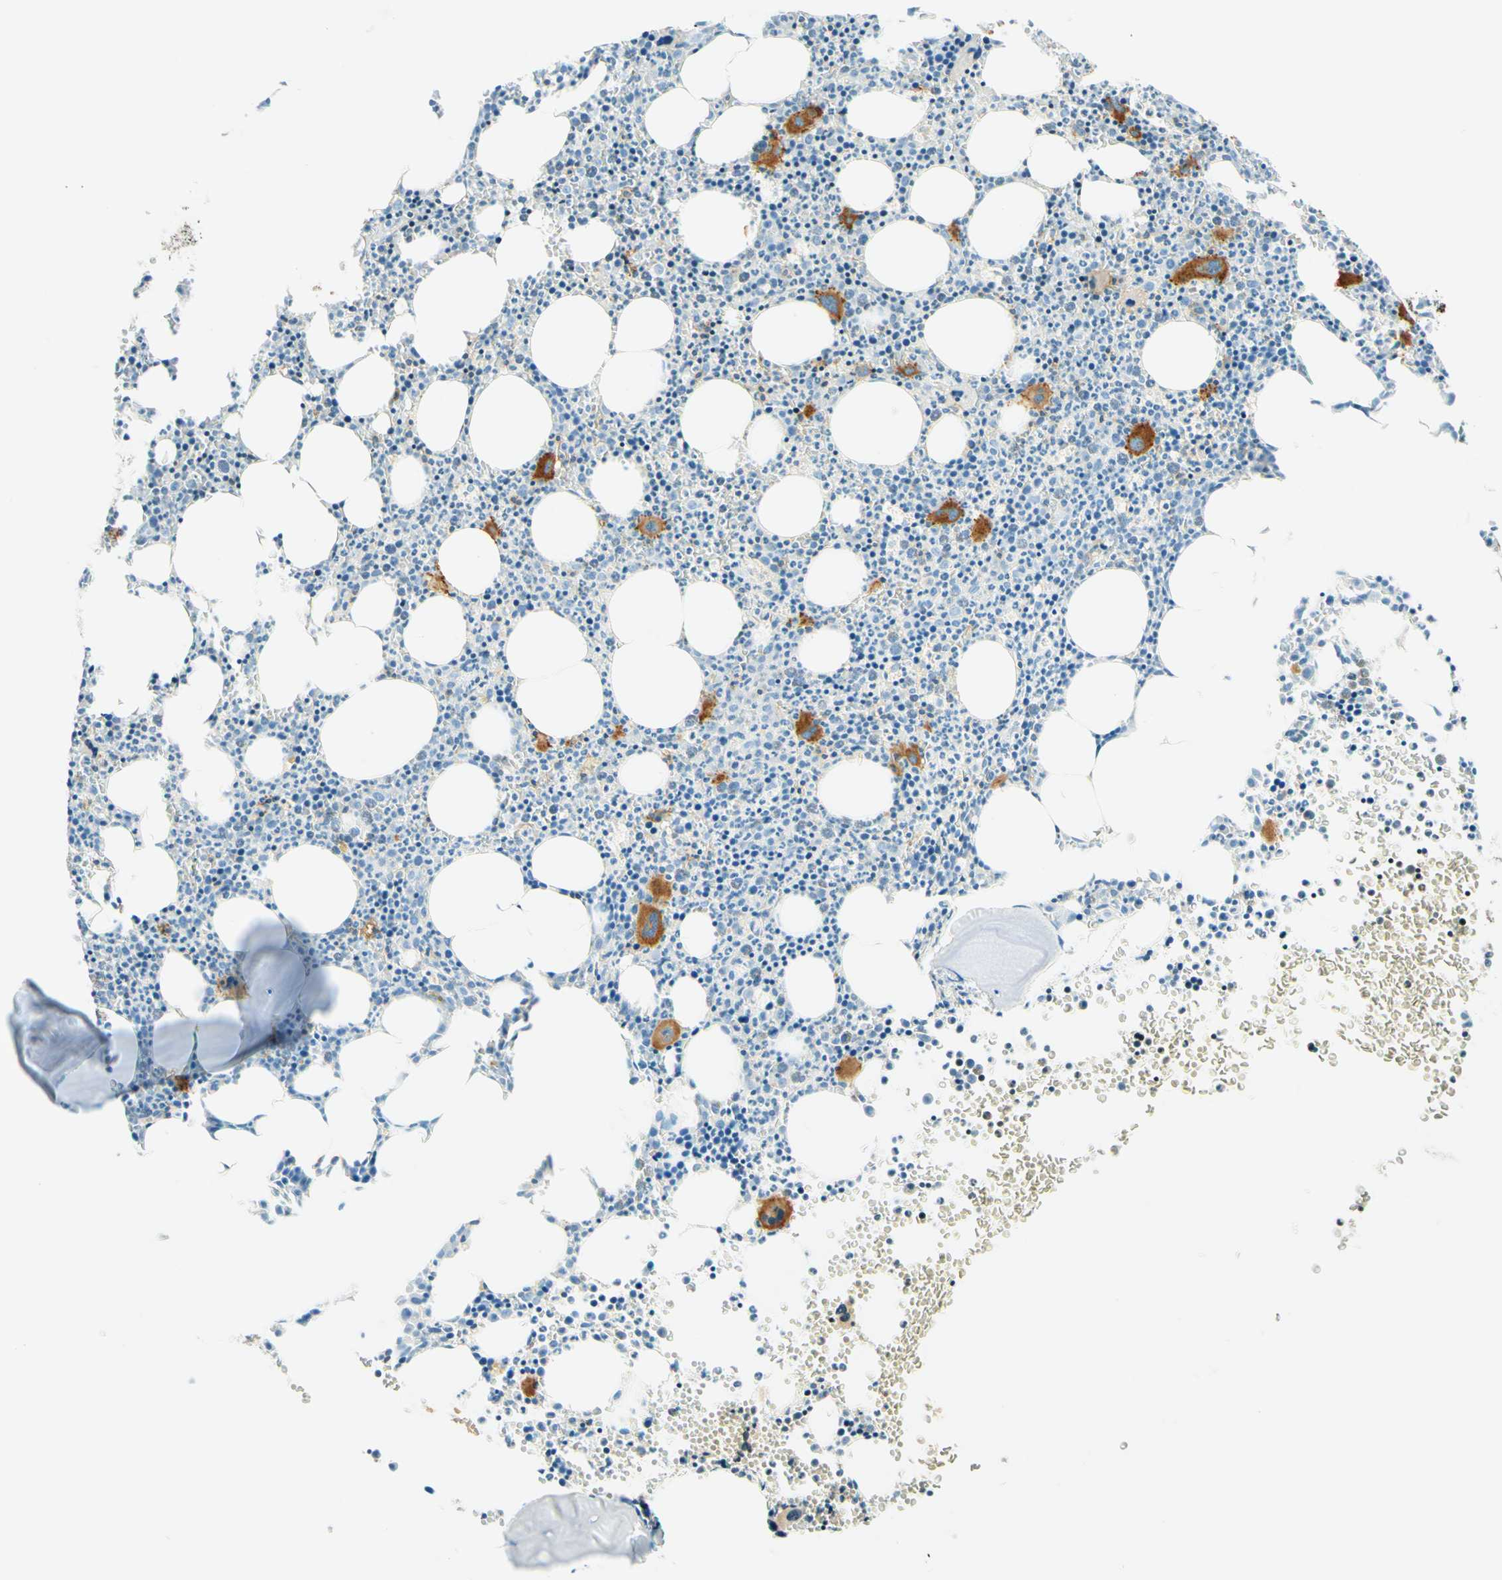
{"staining": {"intensity": "strong", "quantity": "<25%", "location": "cytoplasmic/membranous"}, "tissue": "bone marrow", "cell_type": "Hematopoietic cells", "image_type": "normal", "snomed": [{"axis": "morphology", "description": "Normal tissue, NOS"}, {"axis": "morphology", "description": "Inflammation, NOS"}, {"axis": "topography", "description": "Bone marrow"}], "caption": "Hematopoietic cells display medium levels of strong cytoplasmic/membranous staining in about <25% of cells in unremarkable human bone marrow. (Brightfield microscopy of DAB IHC at high magnification).", "gene": "LAT", "patient": {"sex": "female", "age": 61}}